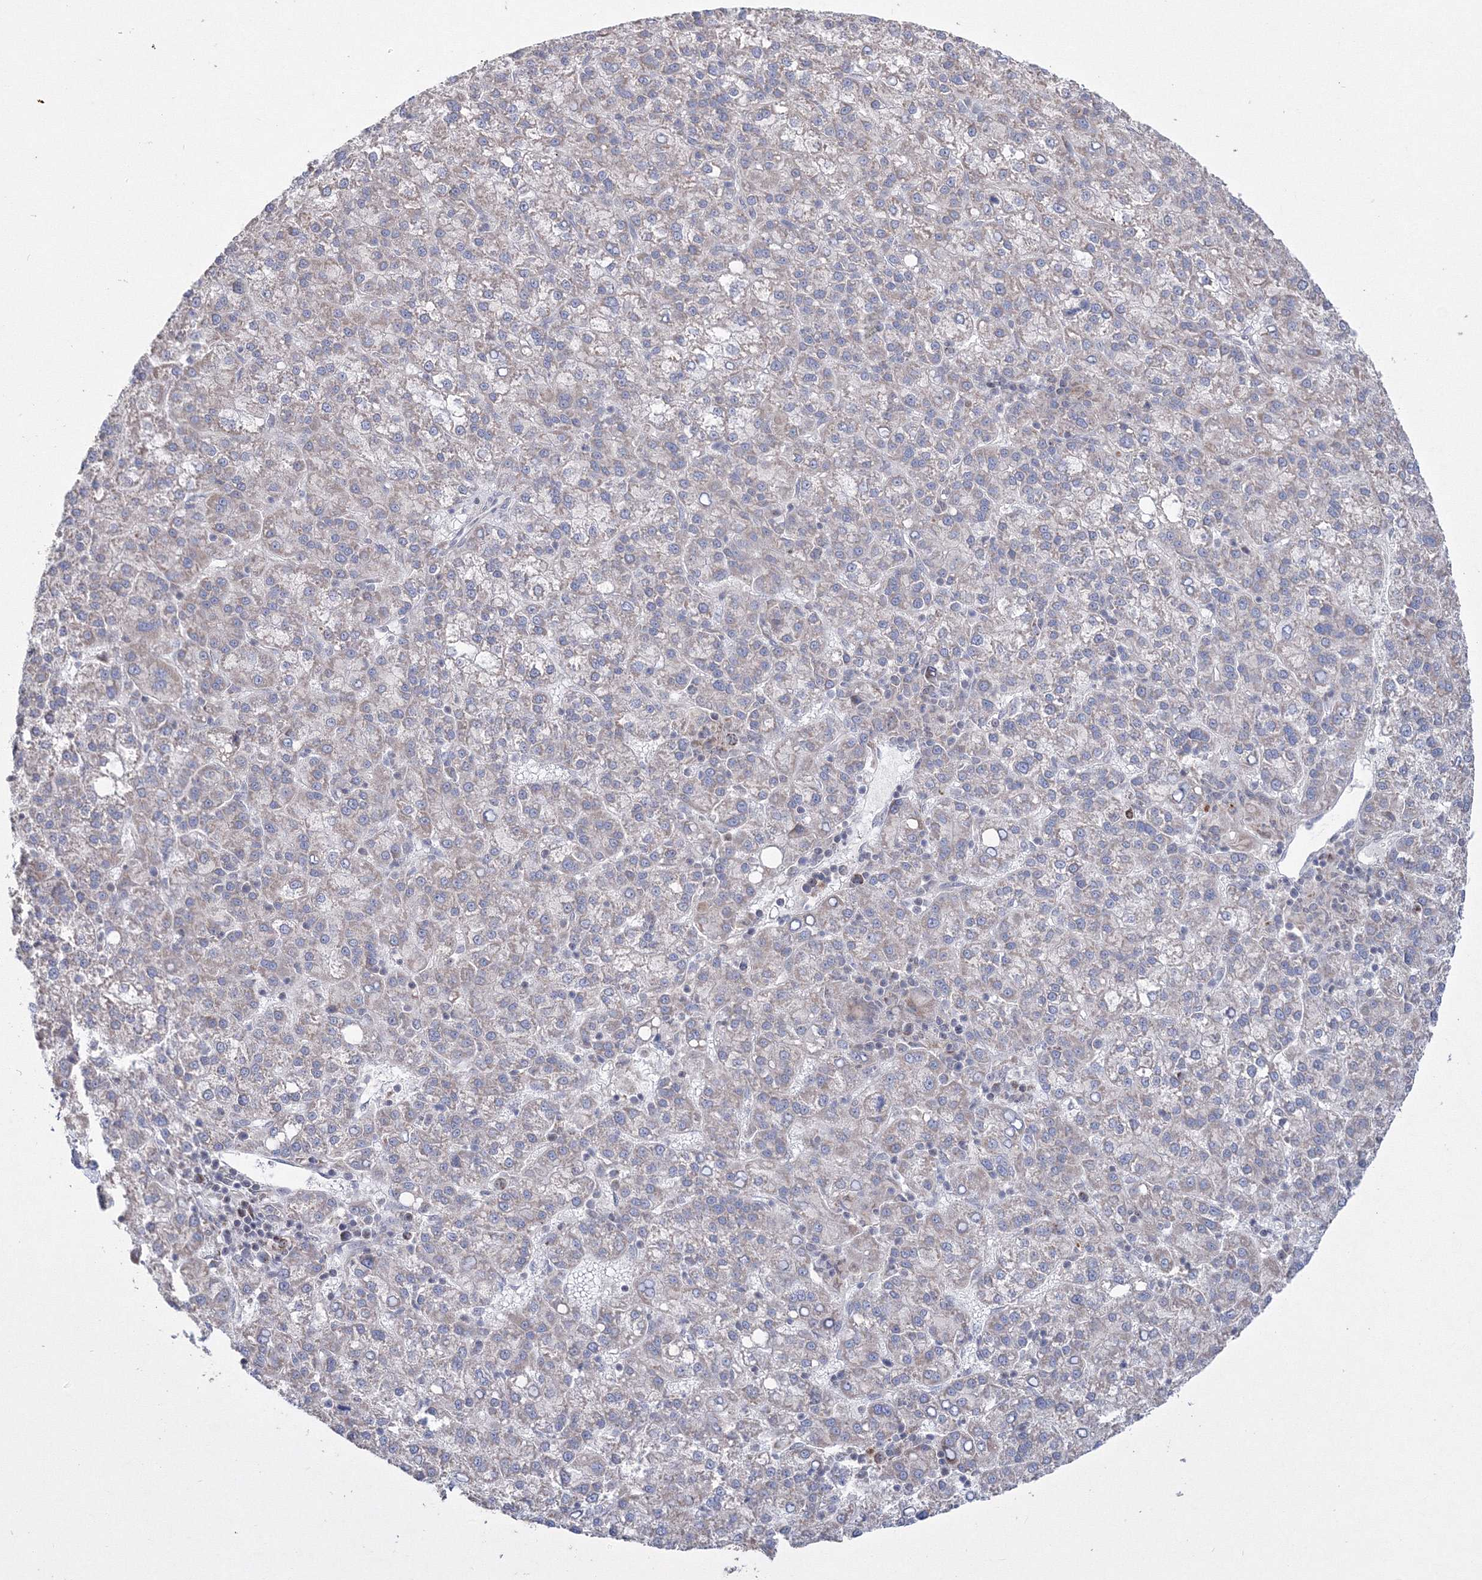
{"staining": {"intensity": "negative", "quantity": "none", "location": "none"}, "tissue": "liver cancer", "cell_type": "Tumor cells", "image_type": "cancer", "snomed": [{"axis": "morphology", "description": "Carcinoma, Hepatocellular, NOS"}, {"axis": "topography", "description": "Liver"}], "caption": "Tumor cells are negative for protein expression in human hepatocellular carcinoma (liver). (DAB immunohistochemistry (IHC) visualized using brightfield microscopy, high magnification).", "gene": "GRSF1", "patient": {"sex": "female", "age": 58}}